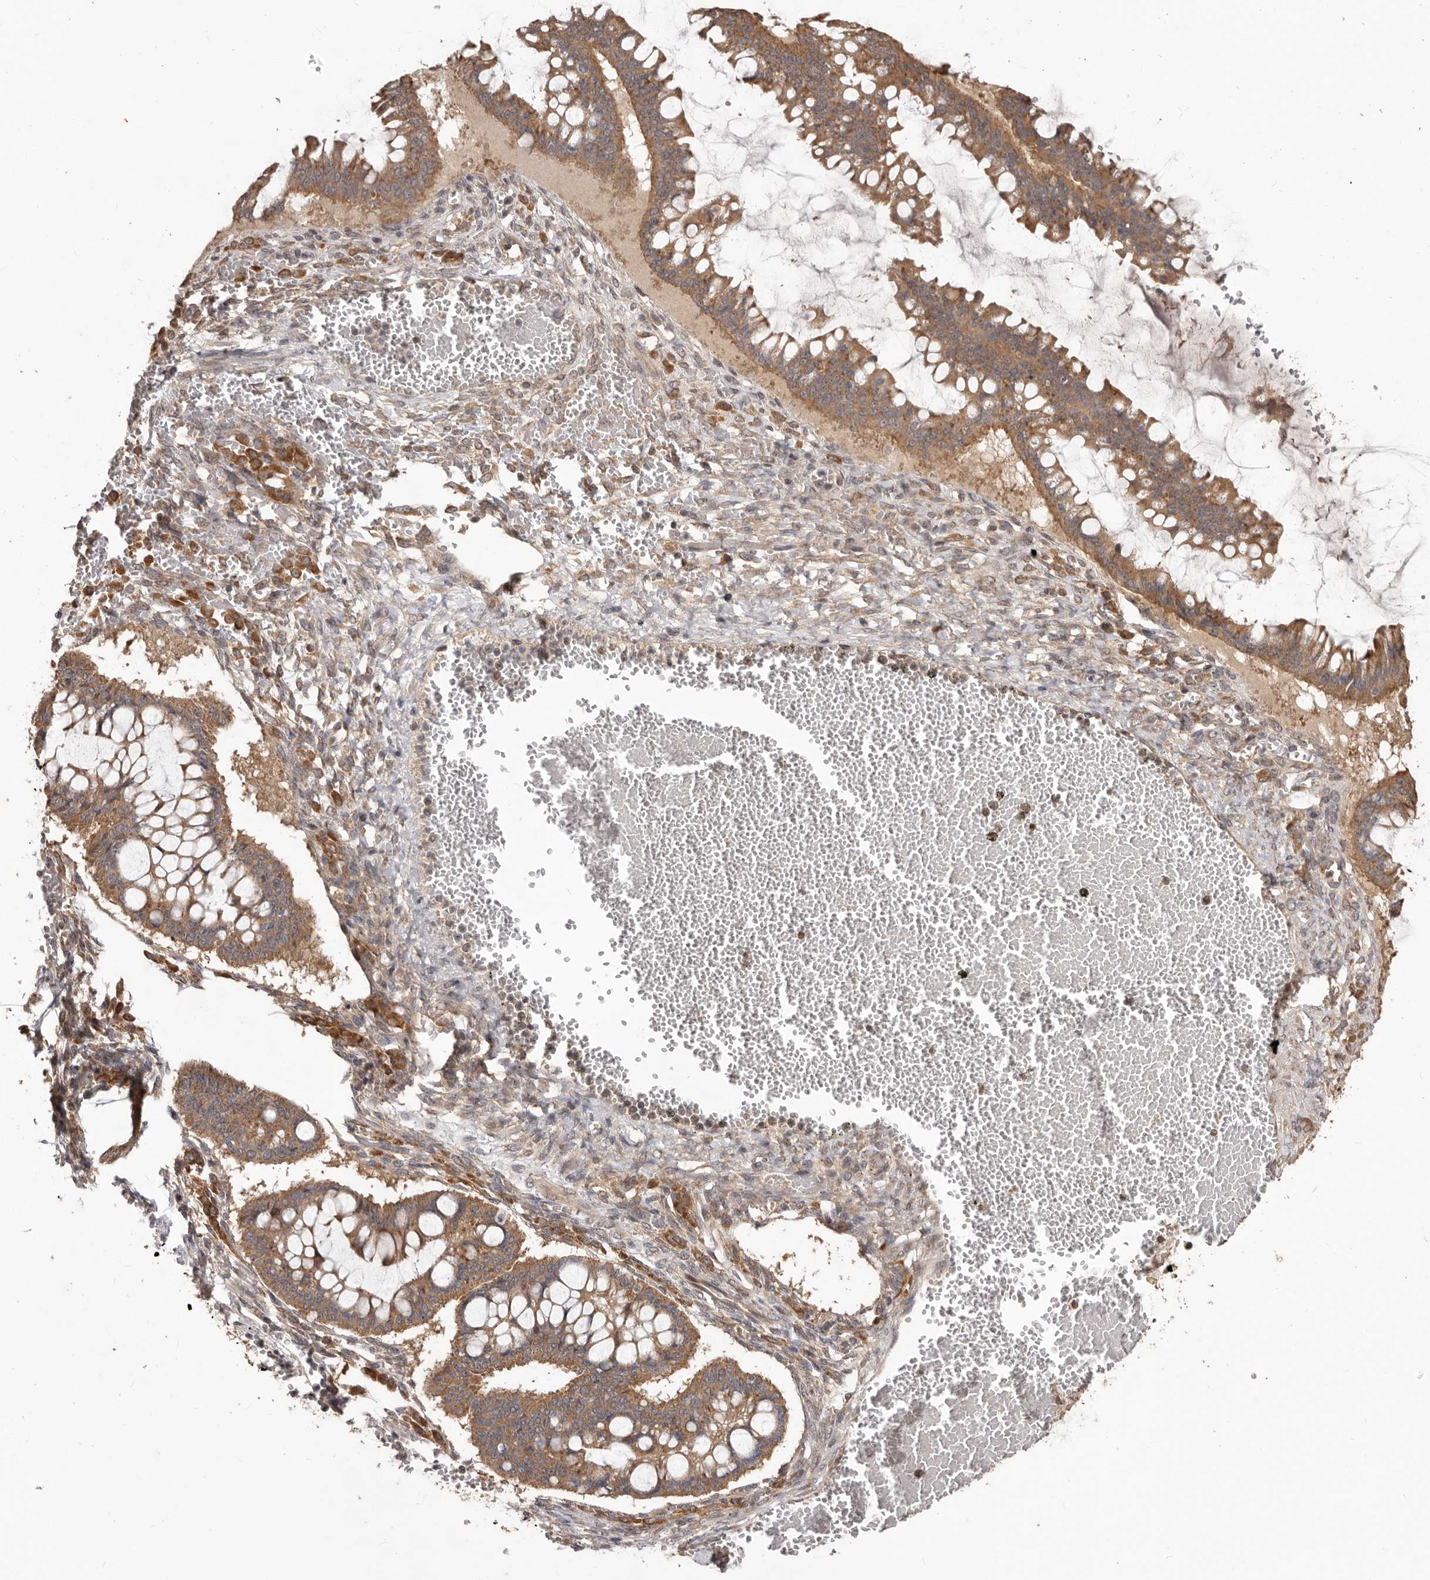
{"staining": {"intensity": "moderate", "quantity": ">75%", "location": "cytoplasmic/membranous"}, "tissue": "ovarian cancer", "cell_type": "Tumor cells", "image_type": "cancer", "snomed": [{"axis": "morphology", "description": "Cystadenocarcinoma, mucinous, NOS"}, {"axis": "topography", "description": "Ovary"}], "caption": "Immunohistochemical staining of human ovarian mucinous cystadenocarcinoma shows medium levels of moderate cytoplasmic/membranous expression in about >75% of tumor cells.", "gene": "MTO1", "patient": {"sex": "female", "age": 73}}